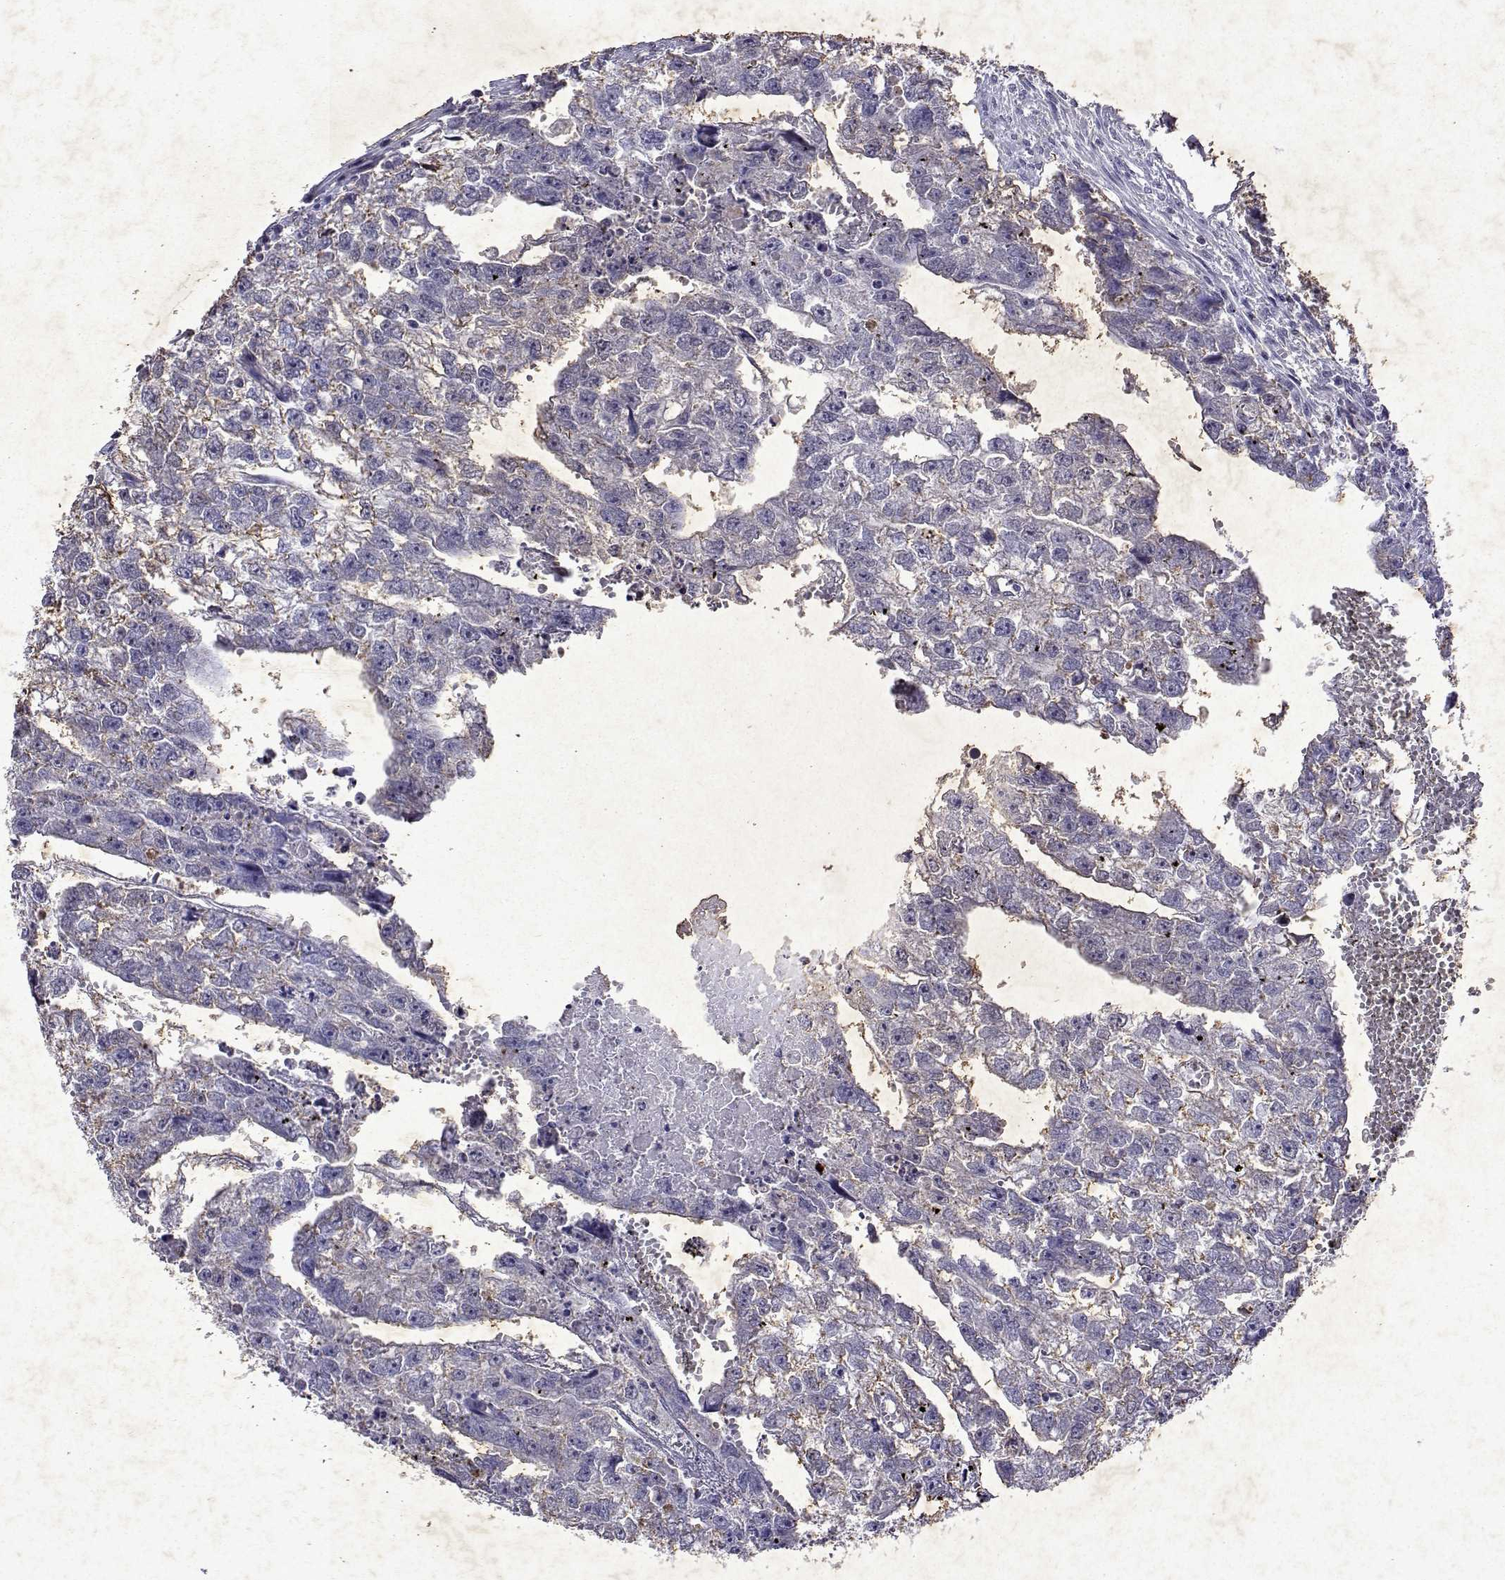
{"staining": {"intensity": "negative", "quantity": "none", "location": "none"}, "tissue": "testis cancer", "cell_type": "Tumor cells", "image_type": "cancer", "snomed": [{"axis": "morphology", "description": "Carcinoma, Embryonal, NOS"}, {"axis": "morphology", "description": "Teratoma, malignant, NOS"}, {"axis": "topography", "description": "Testis"}], "caption": "There is no significant staining in tumor cells of testis cancer.", "gene": "DUSP28", "patient": {"sex": "male", "age": 44}}